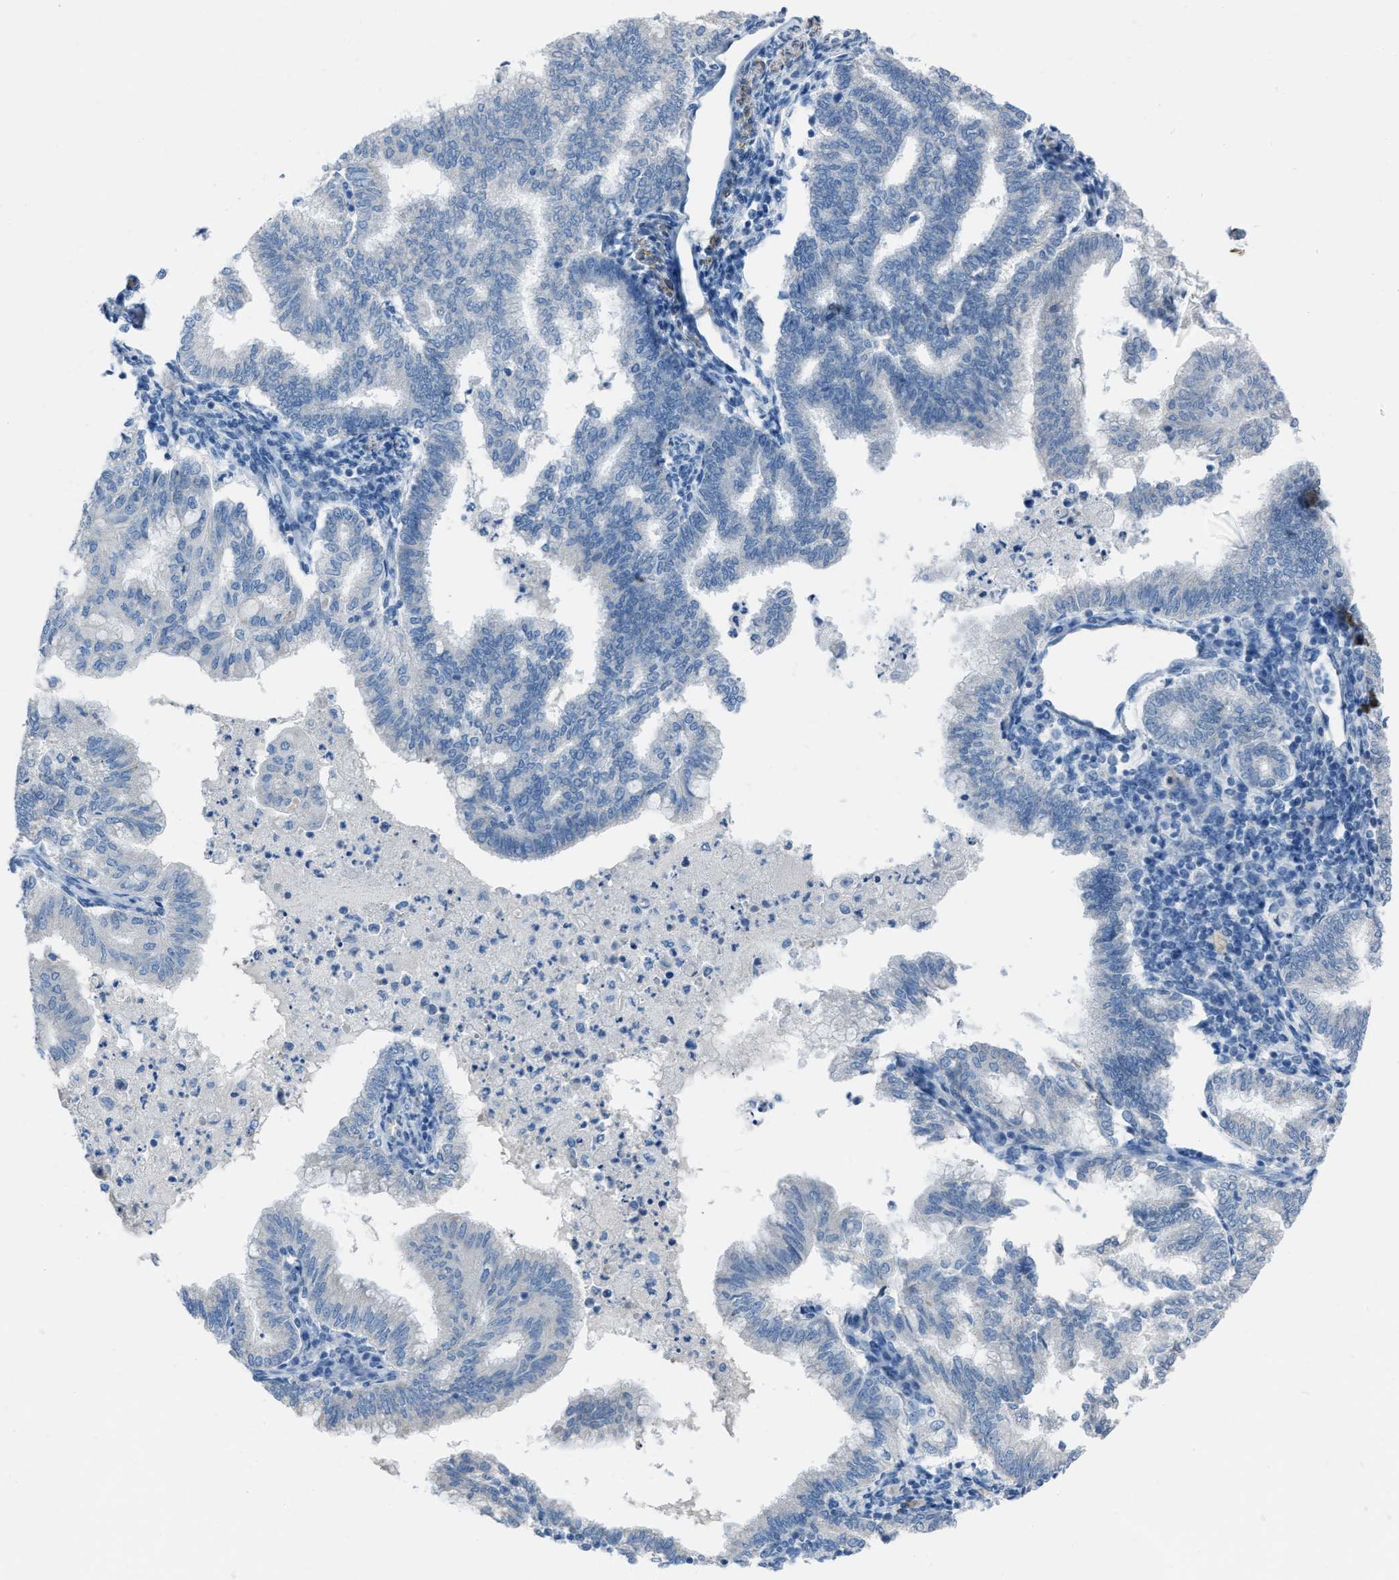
{"staining": {"intensity": "negative", "quantity": "none", "location": "none"}, "tissue": "endometrial cancer", "cell_type": "Tumor cells", "image_type": "cancer", "snomed": [{"axis": "morphology", "description": "Polyp, NOS"}, {"axis": "morphology", "description": "Adenocarcinoma, NOS"}, {"axis": "morphology", "description": "Adenoma, NOS"}, {"axis": "topography", "description": "Endometrium"}], "caption": "Tumor cells show no significant protein staining in endometrial cancer (adenoma).", "gene": "SPATC1L", "patient": {"sex": "female", "age": 79}}